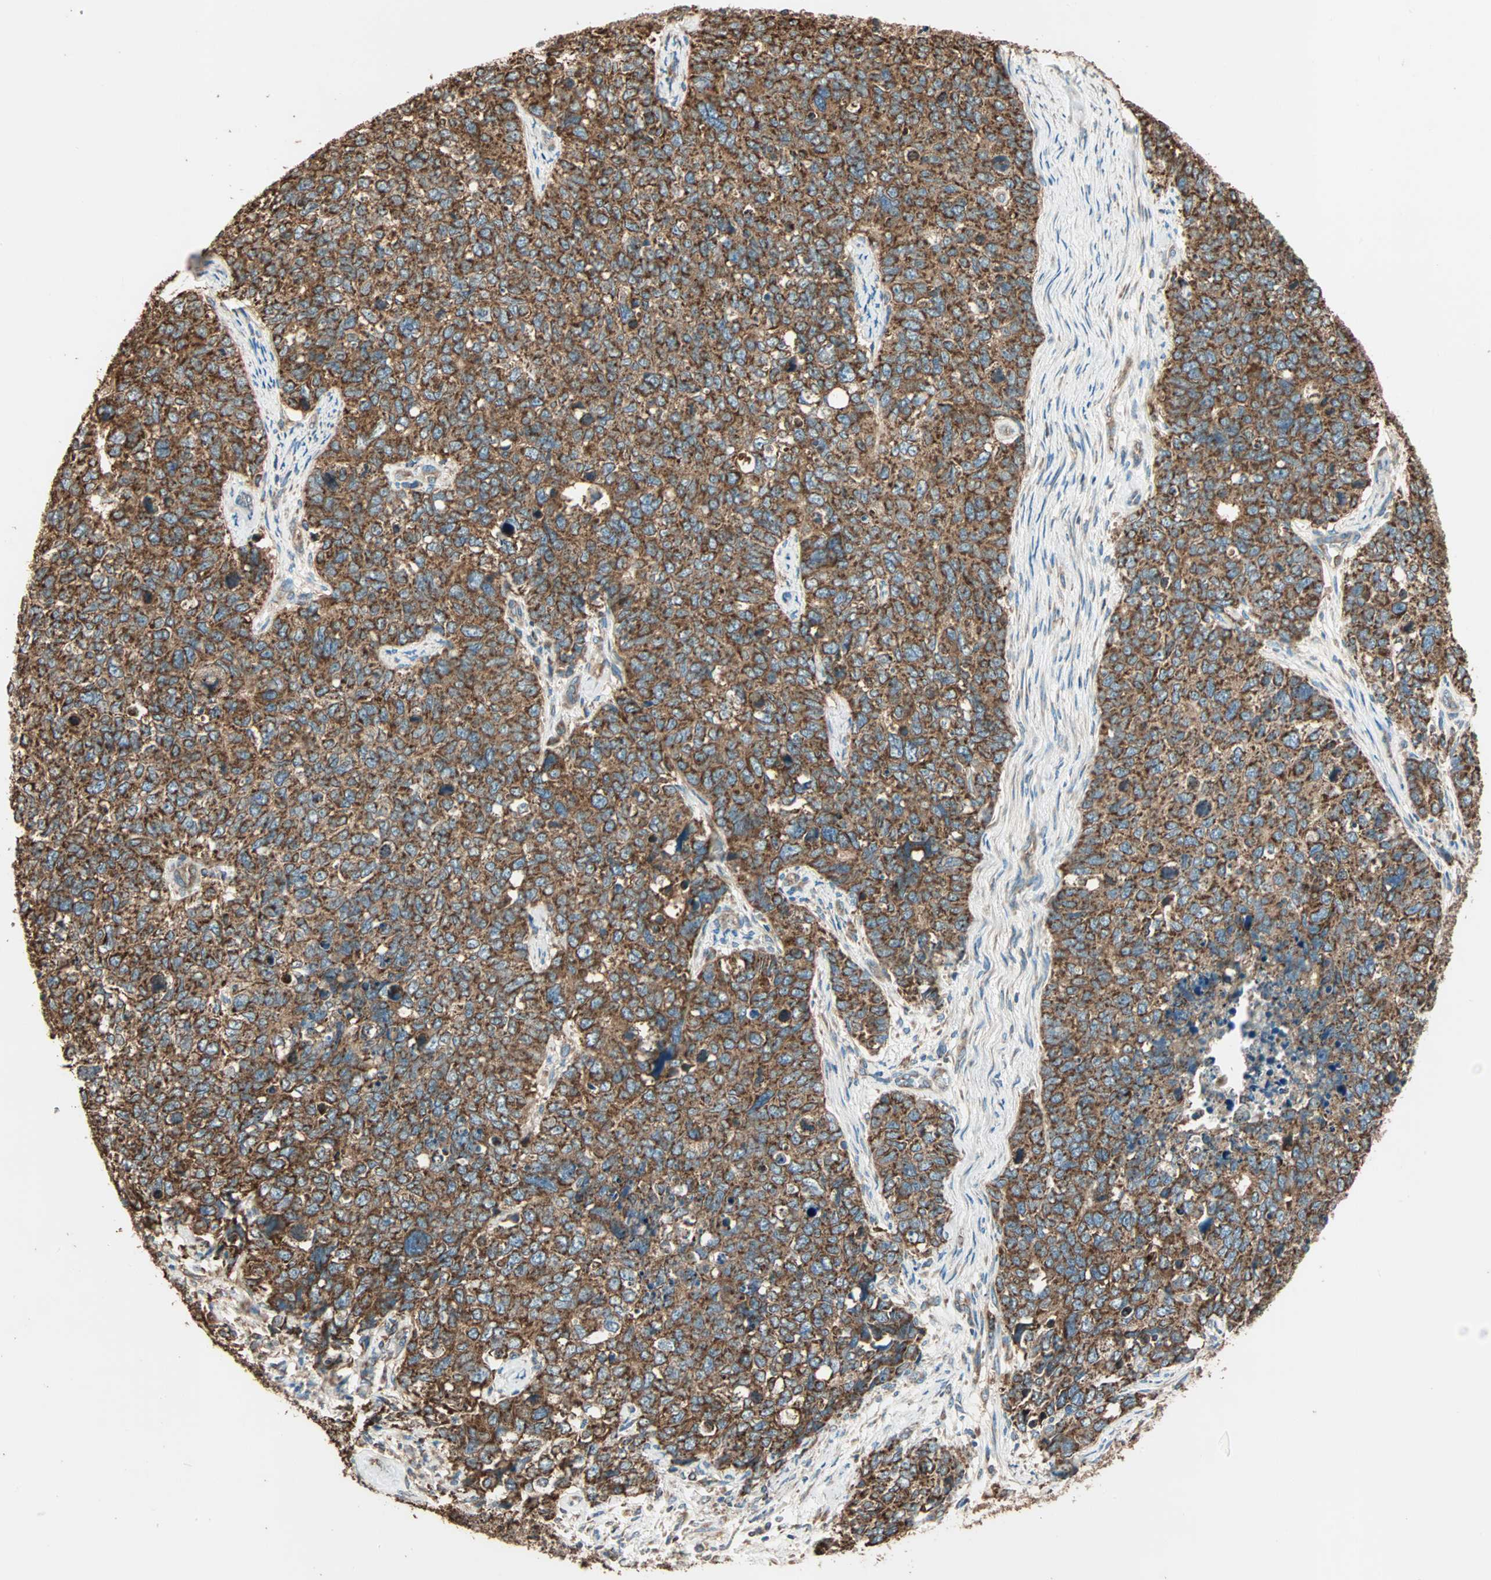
{"staining": {"intensity": "strong", "quantity": ">75%", "location": "cytoplasmic/membranous"}, "tissue": "cervical cancer", "cell_type": "Tumor cells", "image_type": "cancer", "snomed": [{"axis": "morphology", "description": "Squamous cell carcinoma, NOS"}, {"axis": "topography", "description": "Cervix"}], "caption": "Protein staining by immunohistochemistry demonstrates strong cytoplasmic/membranous expression in approximately >75% of tumor cells in squamous cell carcinoma (cervical).", "gene": "EIF4G2", "patient": {"sex": "female", "age": 63}}